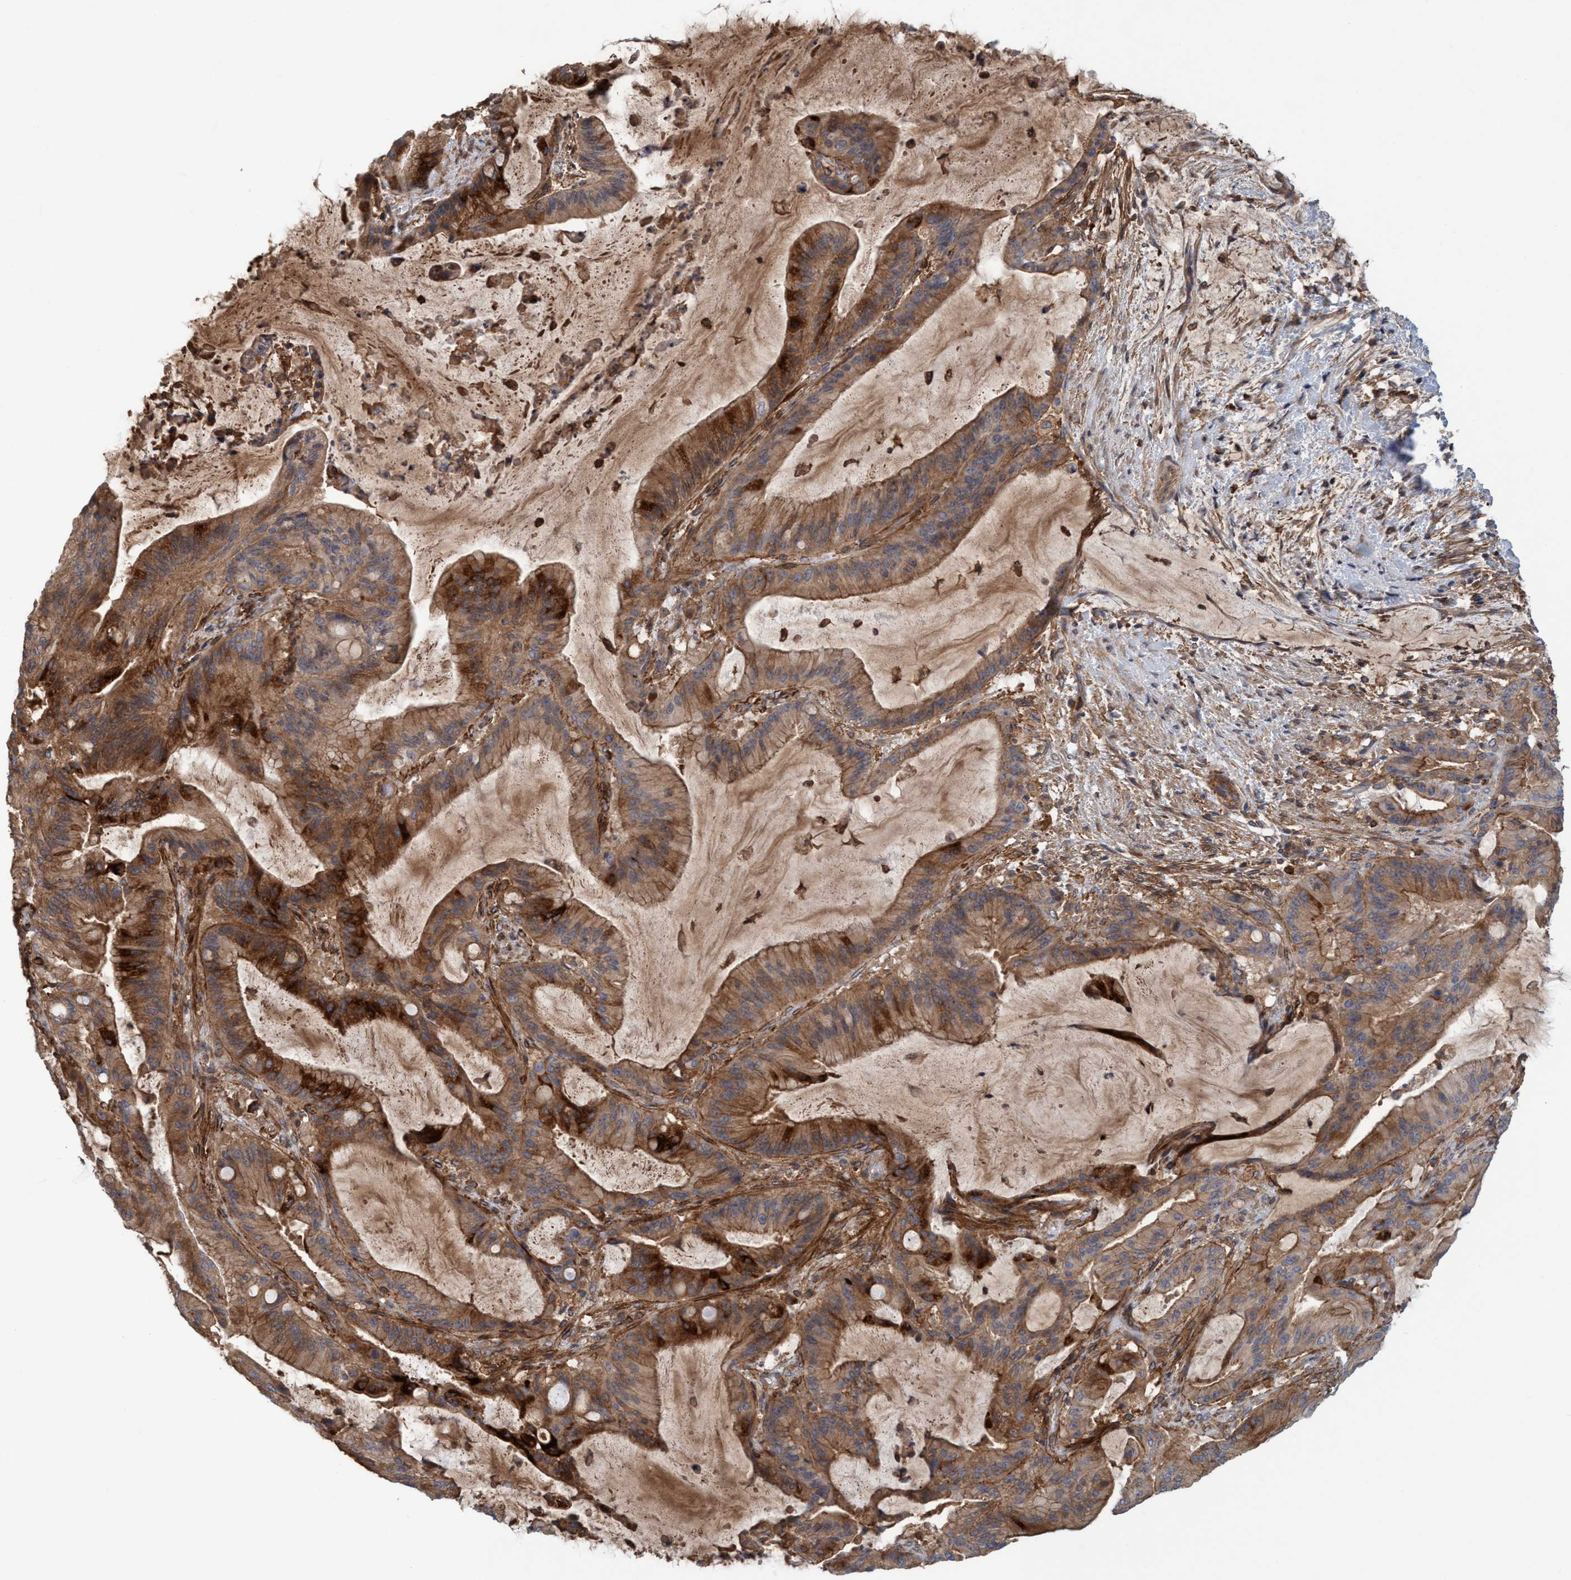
{"staining": {"intensity": "moderate", "quantity": ">75%", "location": "cytoplasmic/membranous"}, "tissue": "liver cancer", "cell_type": "Tumor cells", "image_type": "cancer", "snomed": [{"axis": "morphology", "description": "Normal tissue, NOS"}, {"axis": "morphology", "description": "Cholangiocarcinoma"}, {"axis": "topography", "description": "Liver"}, {"axis": "topography", "description": "Peripheral nerve tissue"}], "caption": "DAB immunohistochemical staining of cholangiocarcinoma (liver) demonstrates moderate cytoplasmic/membranous protein positivity in approximately >75% of tumor cells.", "gene": "SPECC1", "patient": {"sex": "female", "age": 73}}